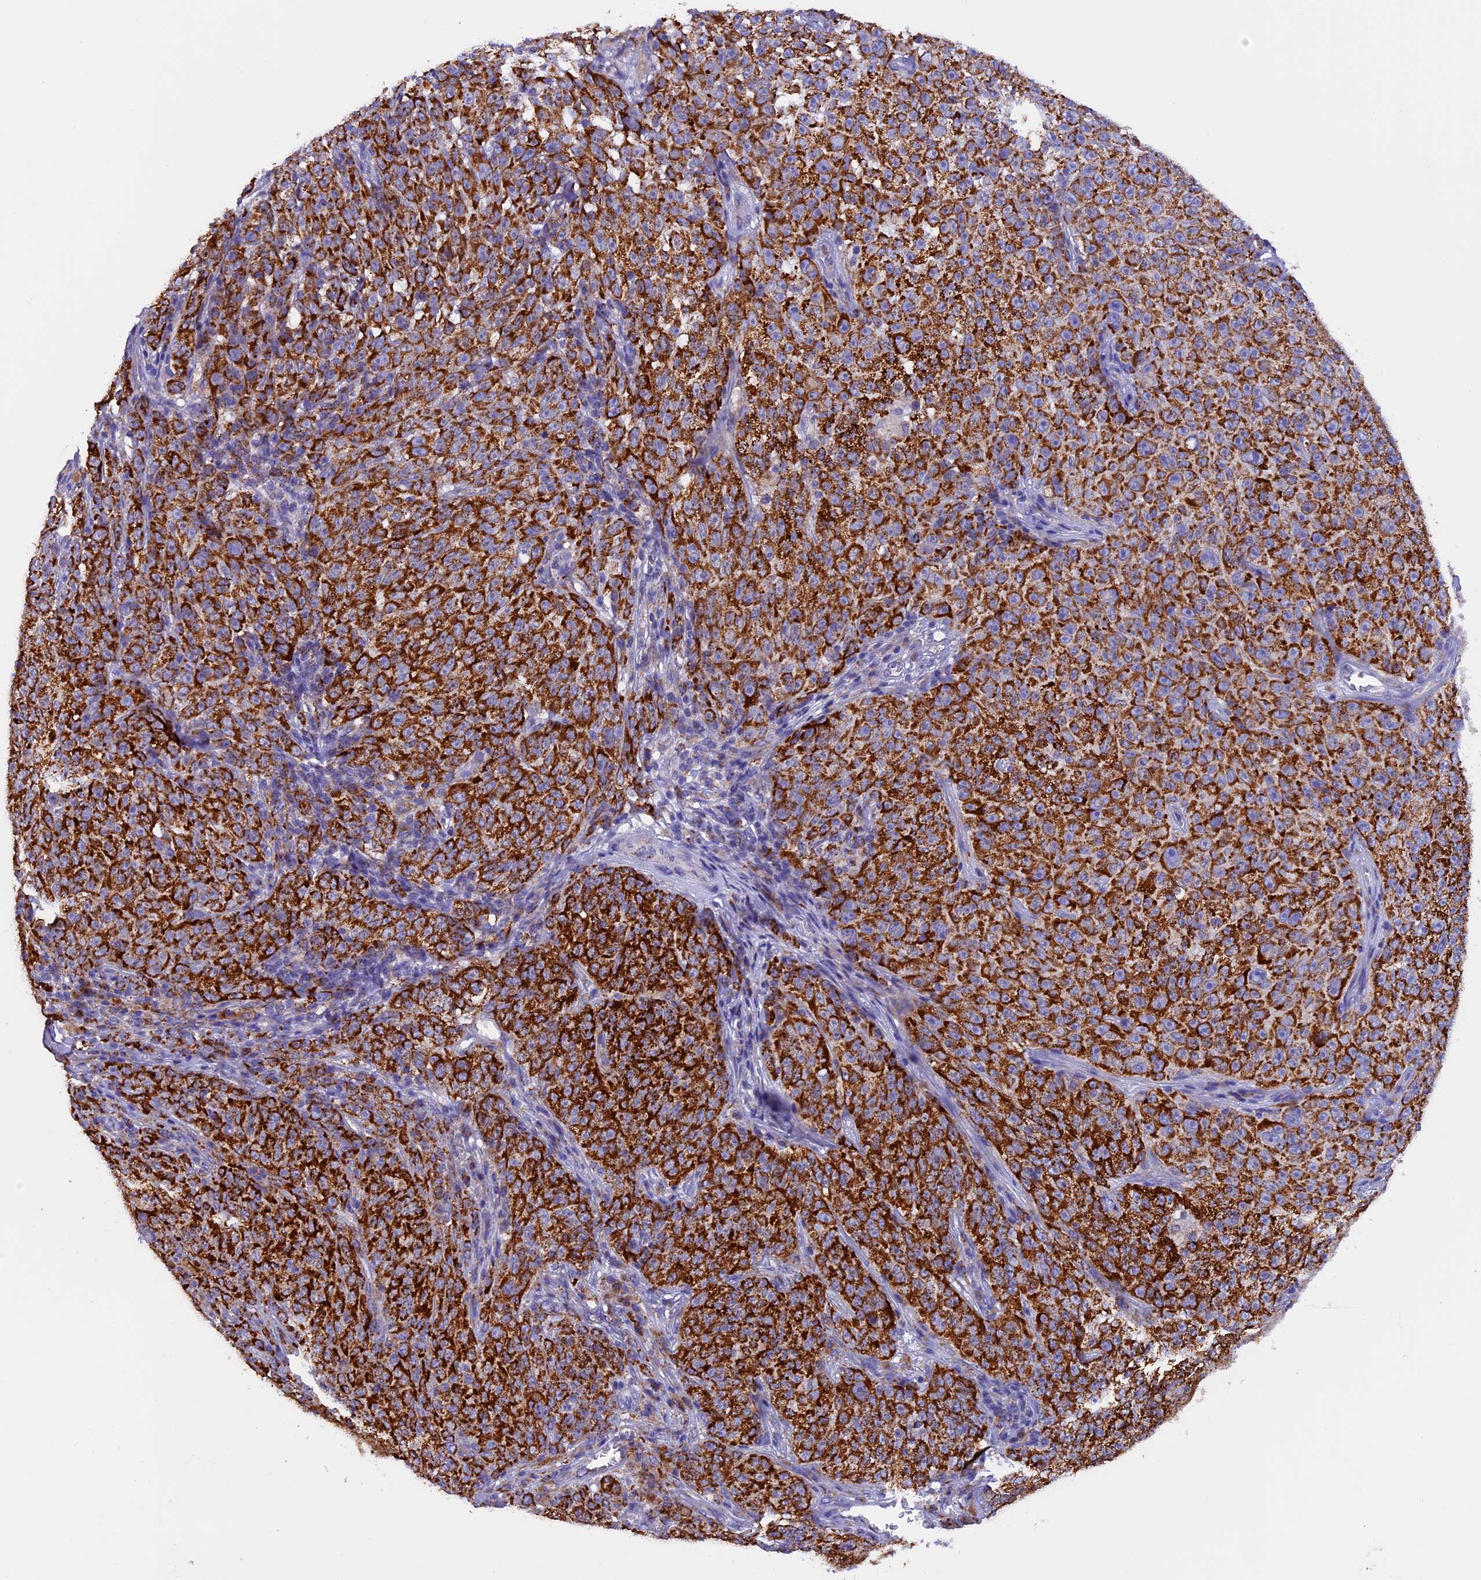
{"staining": {"intensity": "strong", "quantity": ">75%", "location": "cytoplasmic/membranous"}, "tissue": "melanoma", "cell_type": "Tumor cells", "image_type": "cancer", "snomed": [{"axis": "morphology", "description": "Malignant melanoma, NOS"}, {"axis": "topography", "description": "Skin"}], "caption": "Strong cytoplasmic/membranous expression for a protein is present in approximately >75% of tumor cells of melanoma using immunohistochemistry (IHC).", "gene": "SLC8B1", "patient": {"sex": "female", "age": 82}}